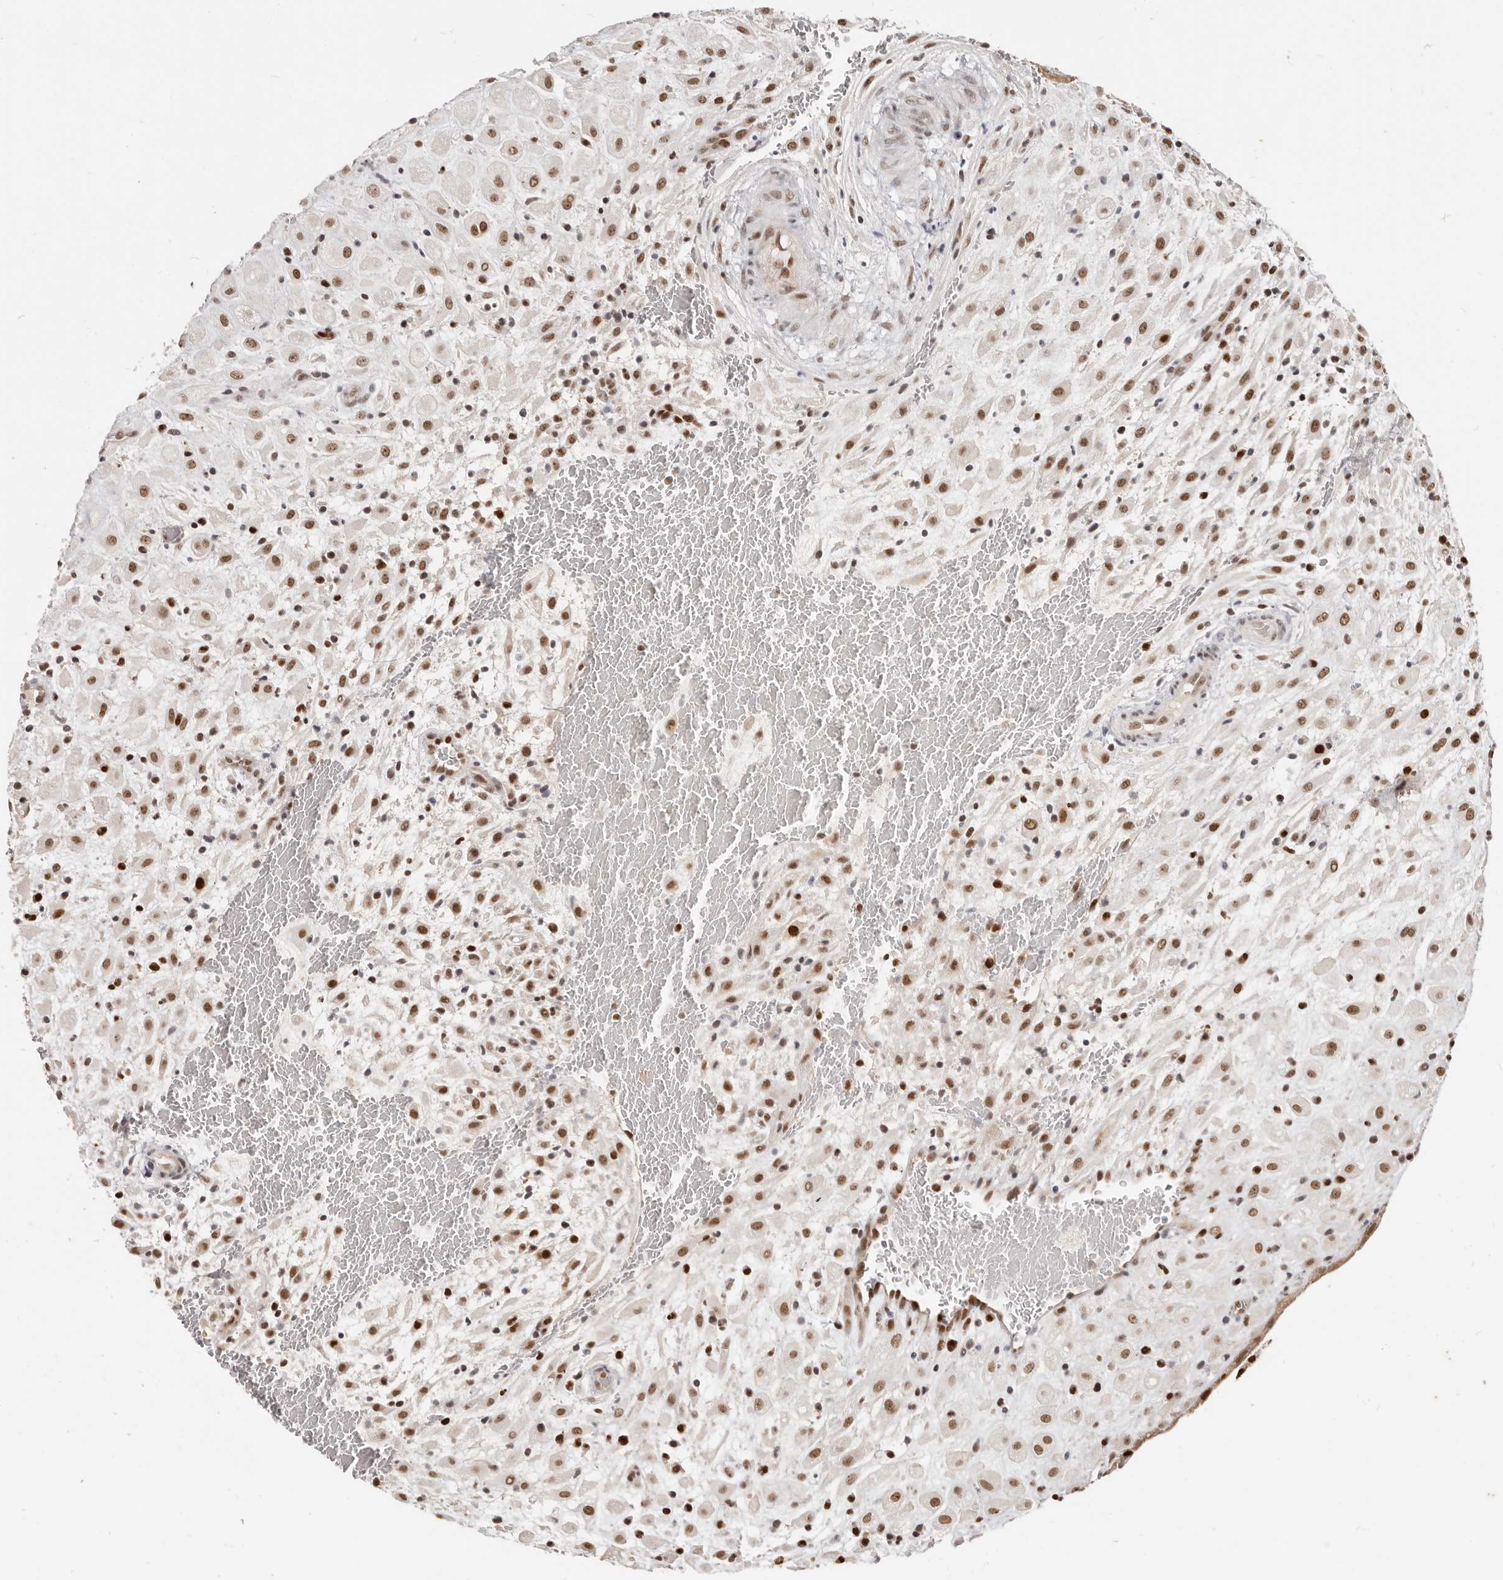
{"staining": {"intensity": "strong", "quantity": ">75%", "location": "nuclear"}, "tissue": "placenta", "cell_type": "Decidual cells", "image_type": "normal", "snomed": [{"axis": "morphology", "description": "Normal tissue, NOS"}, {"axis": "topography", "description": "Placenta"}], "caption": "High-power microscopy captured an immunohistochemistry micrograph of benign placenta, revealing strong nuclear positivity in about >75% of decidual cells.", "gene": "RFC2", "patient": {"sex": "female", "age": 35}}